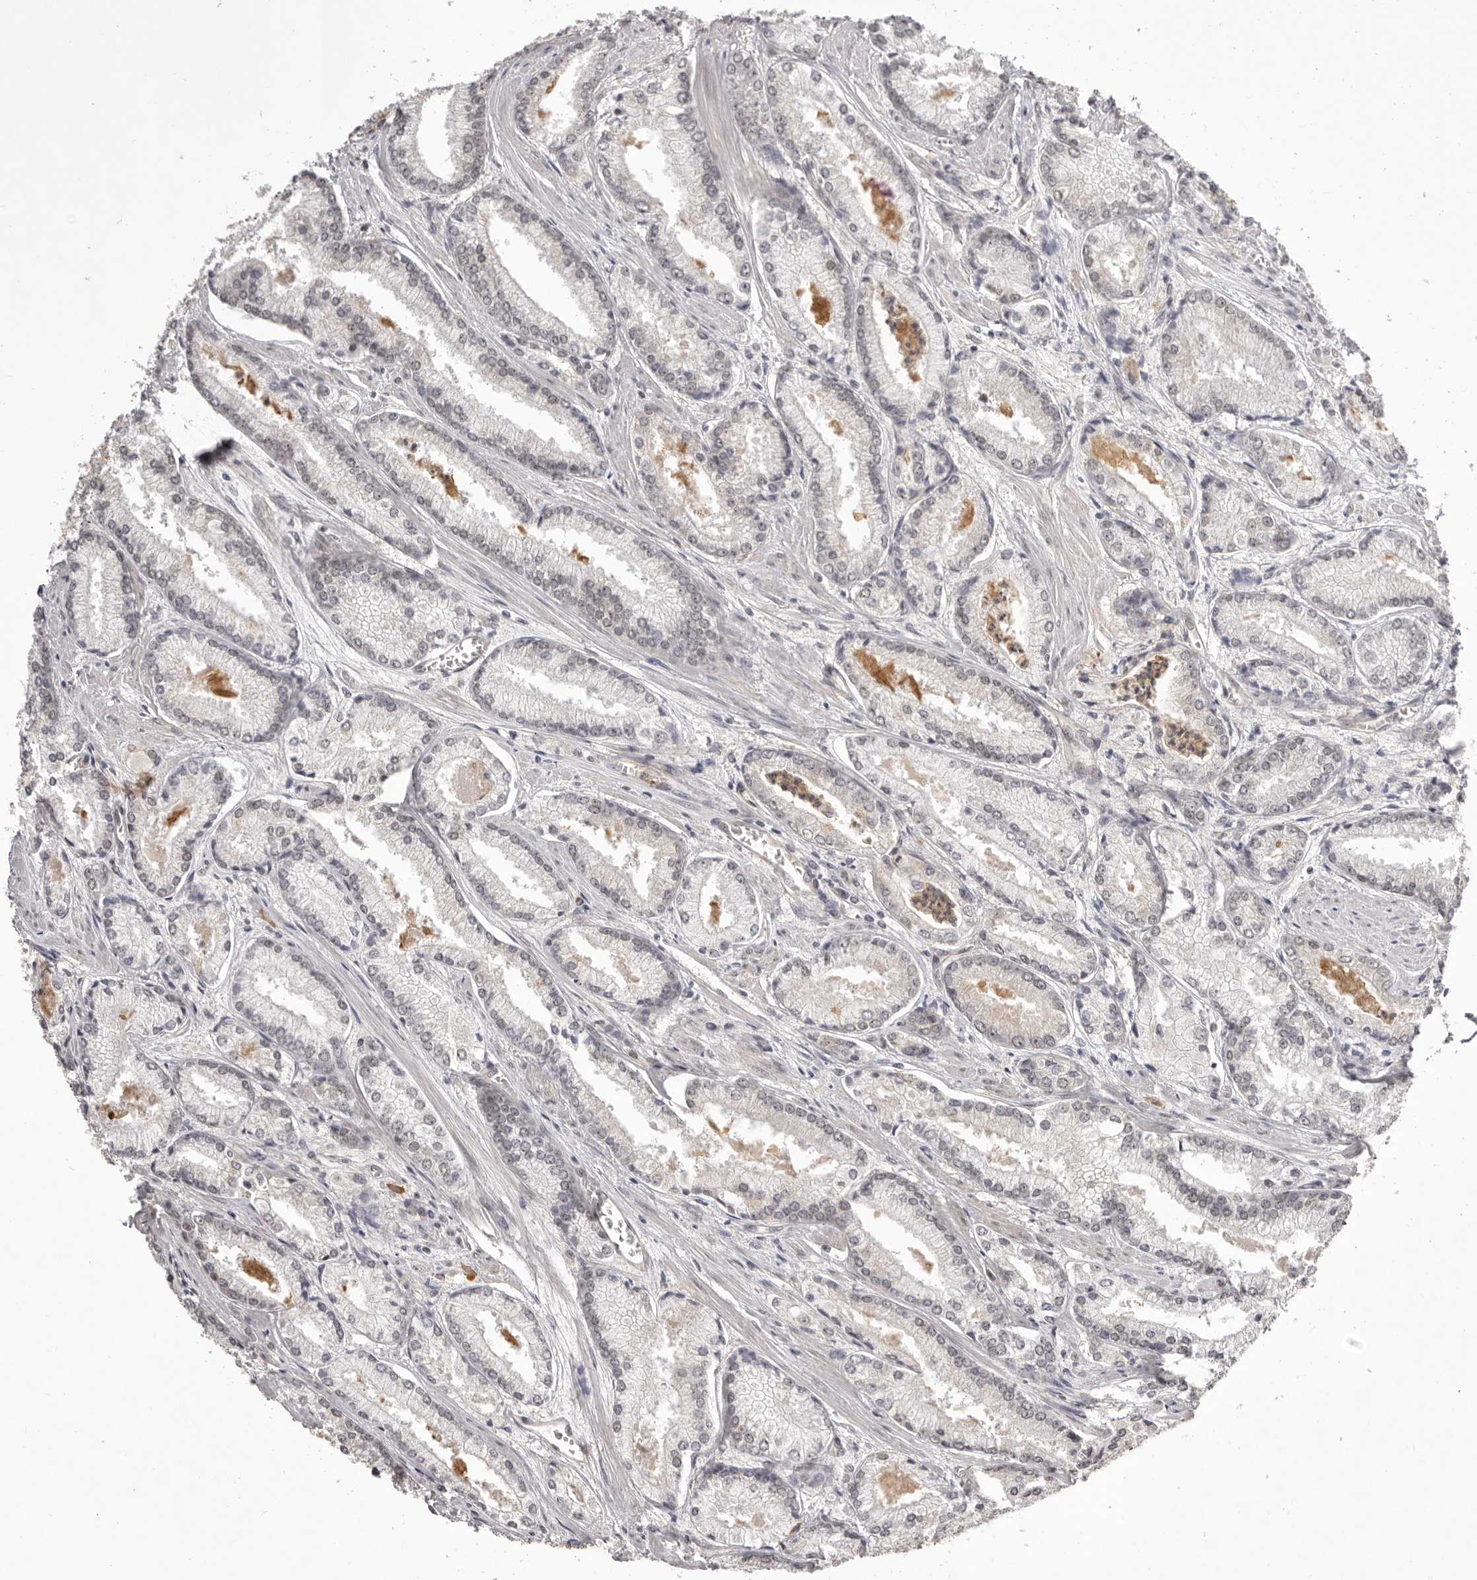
{"staining": {"intensity": "weak", "quantity": "<25%", "location": "nuclear"}, "tissue": "prostate cancer", "cell_type": "Tumor cells", "image_type": "cancer", "snomed": [{"axis": "morphology", "description": "Adenocarcinoma, Low grade"}, {"axis": "topography", "description": "Prostate"}], "caption": "Immunohistochemistry (IHC) micrograph of neoplastic tissue: prostate cancer (low-grade adenocarcinoma) stained with DAB (3,3'-diaminobenzidine) displays no significant protein expression in tumor cells.", "gene": "RNF2", "patient": {"sex": "male", "age": 54}}